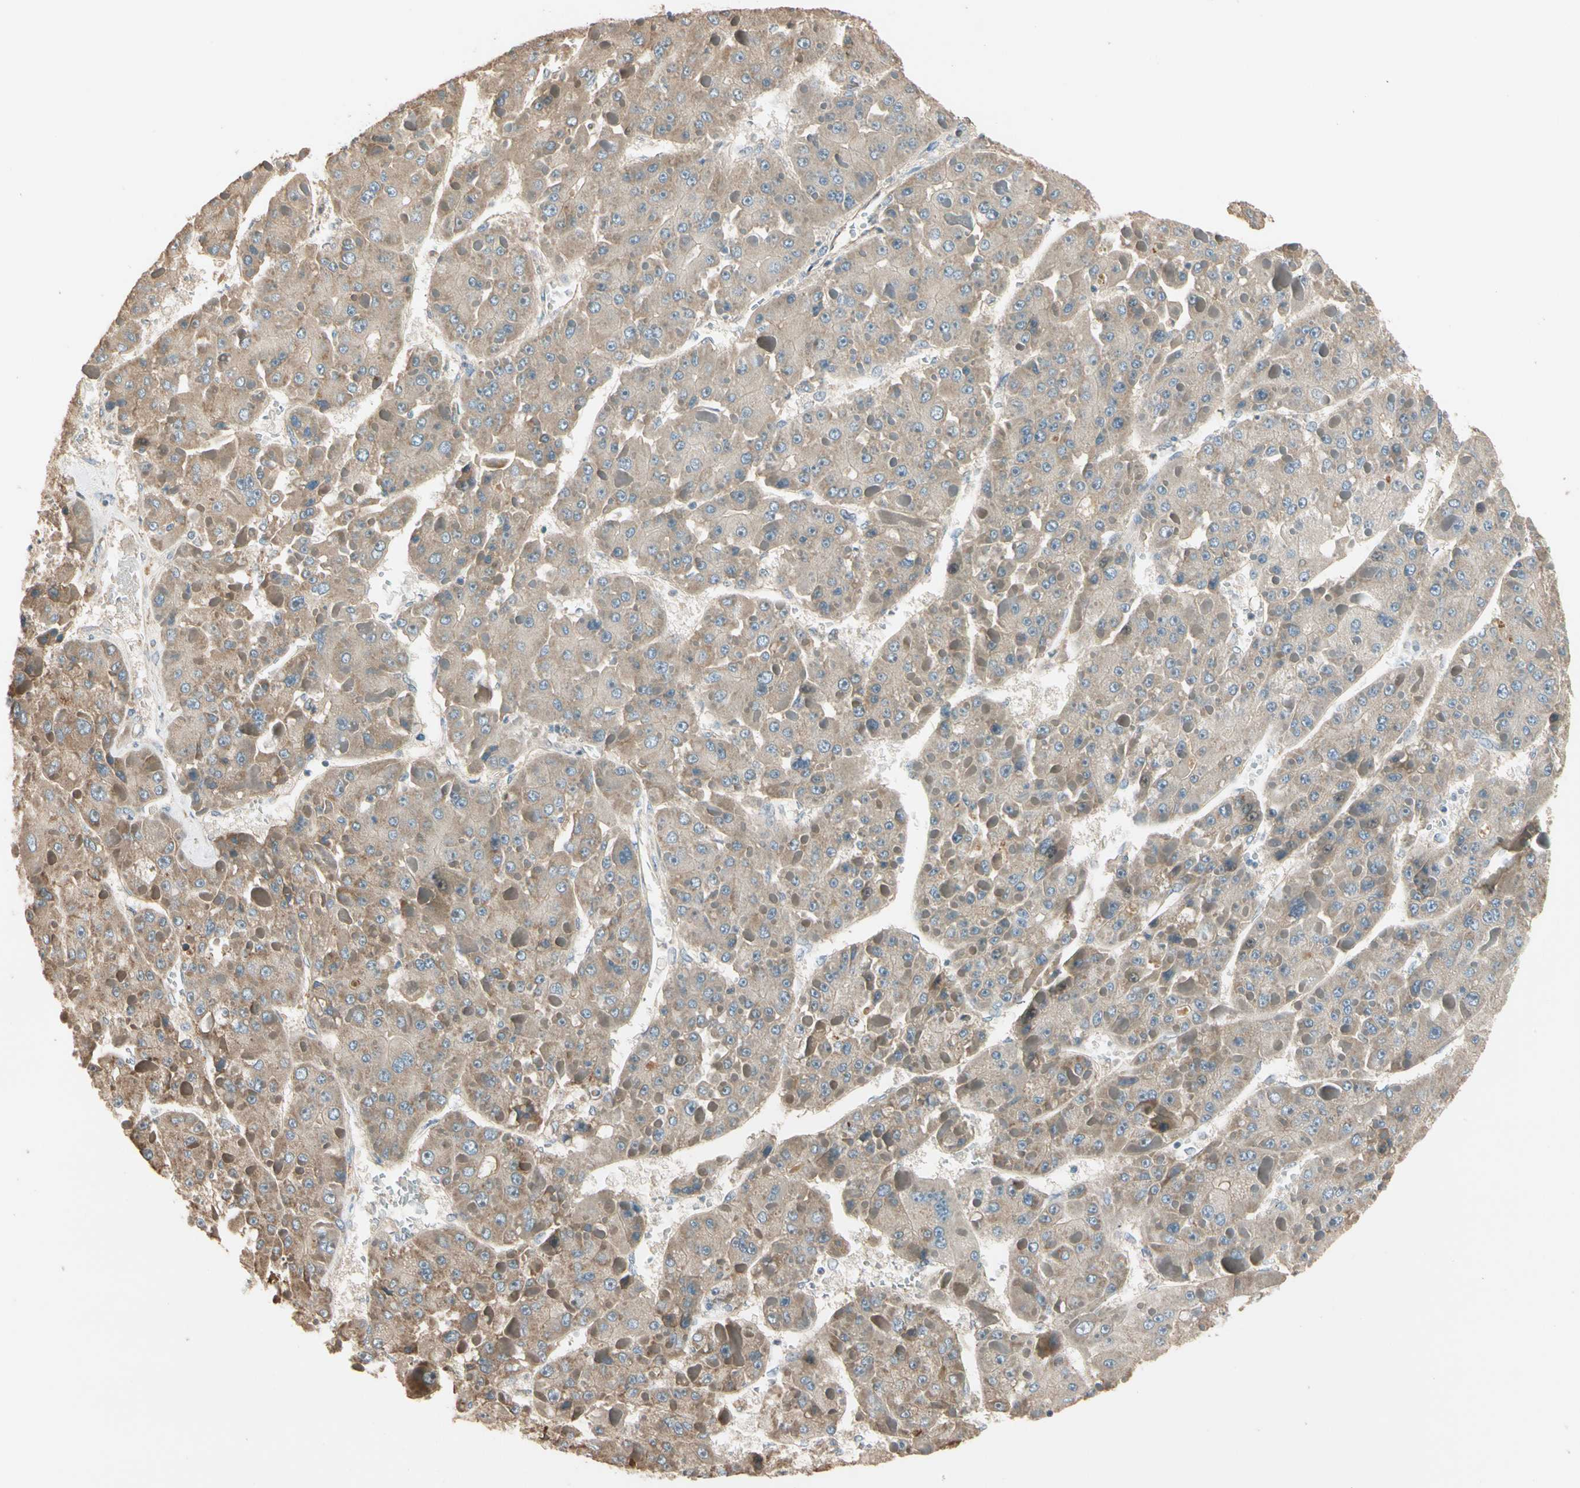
{"staining": {"intensity": "weak", "quantity": ">75%", "location": "cytoplasmic/membranous"}, "tissue": "liver cancer", "cell_type": "Tumor cells", "image_type": "cancer", "snomed": [{"axis": "morphology", "description": "Carcinoma, Hepatocellular, NOS"}, {"axis": "topography", "description": "Liver"}], "caption": "Hepatocellular carcinoma (liver) stained for a protein reveals weak cytoplasmic/membranous positivity in tumor cells.", "gene": "TNFRSF21", "patient": {"sex": "female", "age": 73}}